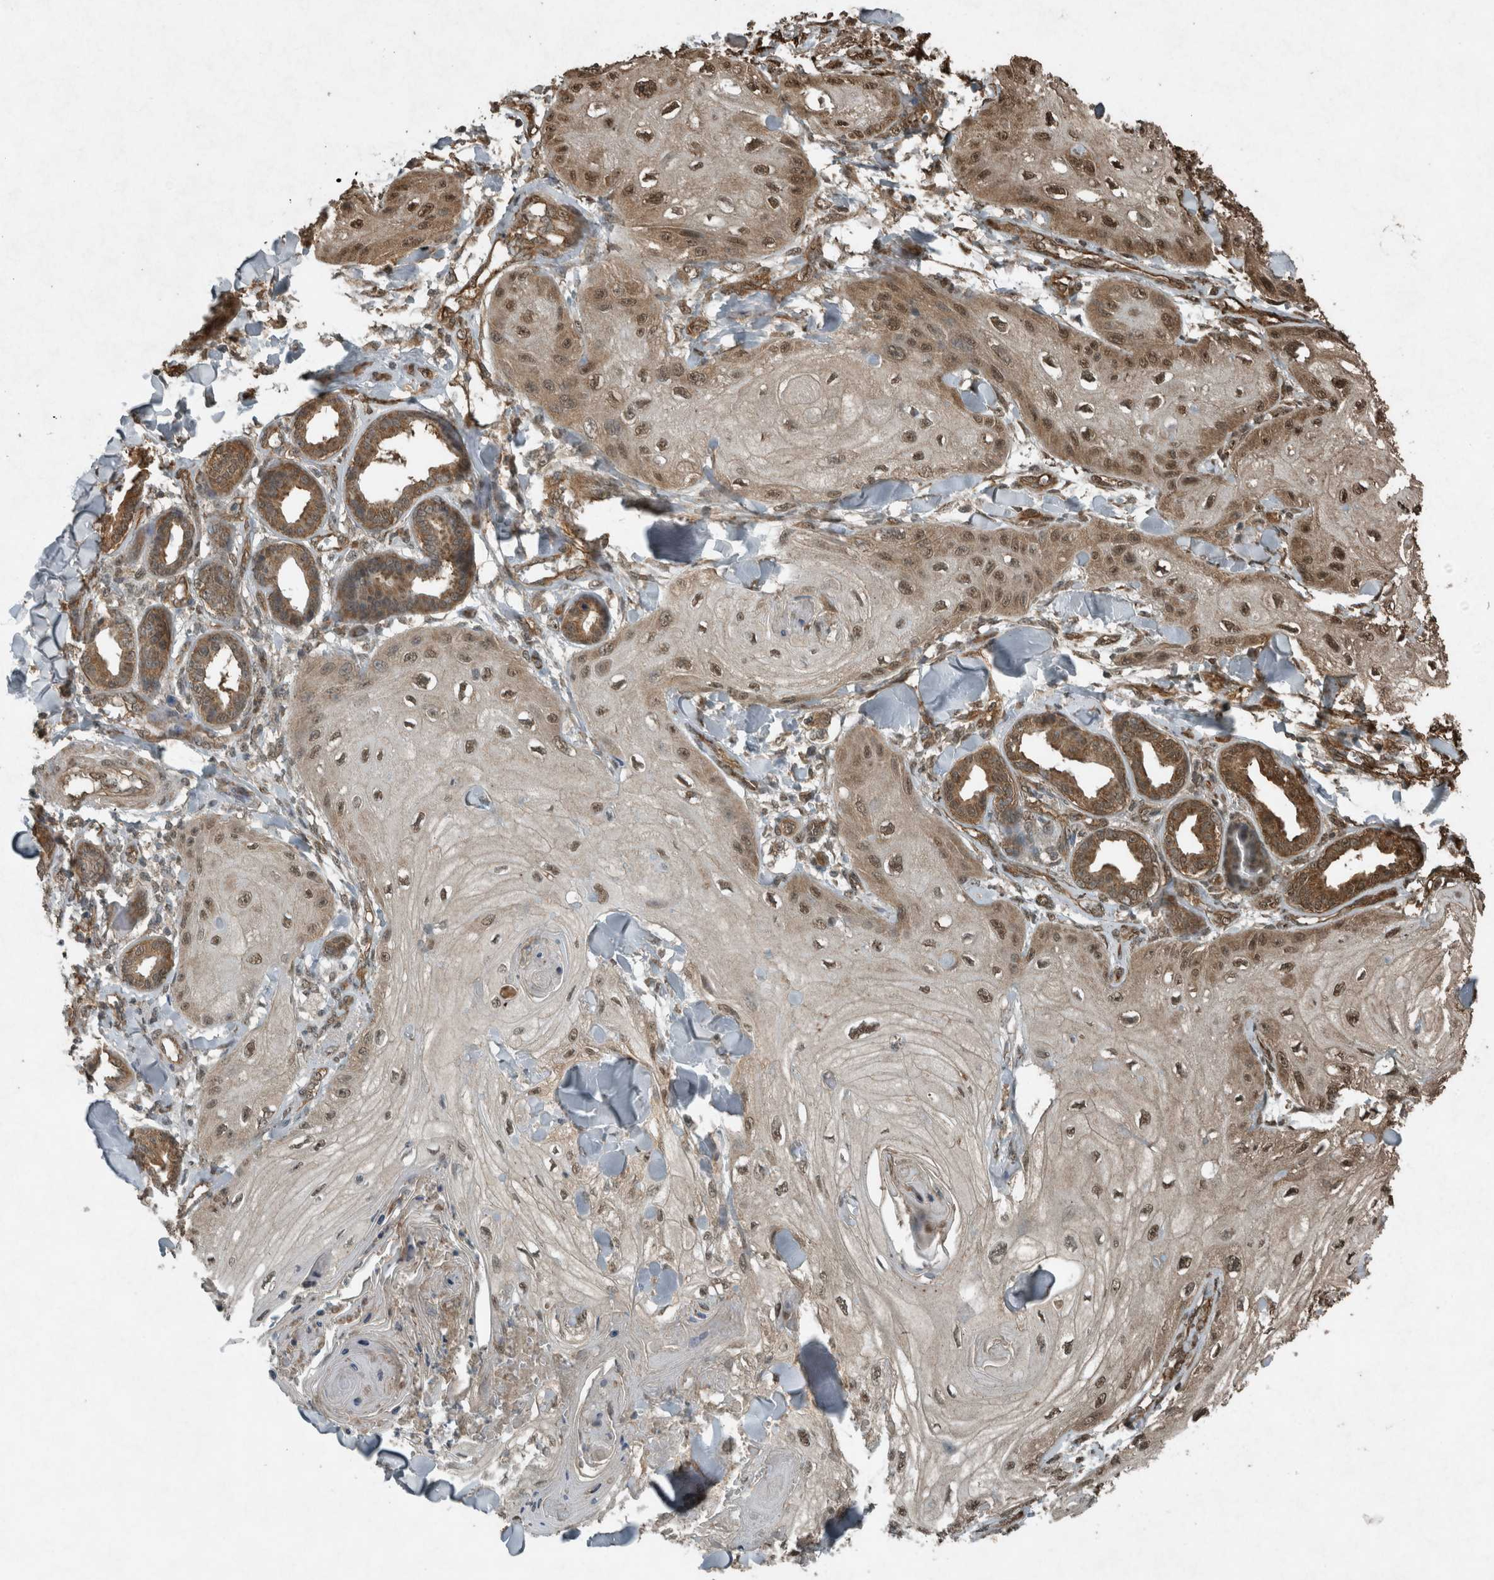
{"staining": {"intensity": "moderate", "quantity": ">75%", "location": "cytoplasmic/membranous,nuclear"}, "tissue": "skin cancer", "cell_type": "Tumor cells", "image_type": "cancer", "snomed": [{"axis": "morphology", "description": "Squamous cell carcinoma, NOS"}, {"axis": "topography", "description": "Skin"}], "caption": "Skin cancer tissue demonstrates moderate cytoplasmic/membranous and nuclear staining in approximately >75% of tumor cells", "gene": "ARHGEF12", "patient": {"sex": "male", "age": 74}}